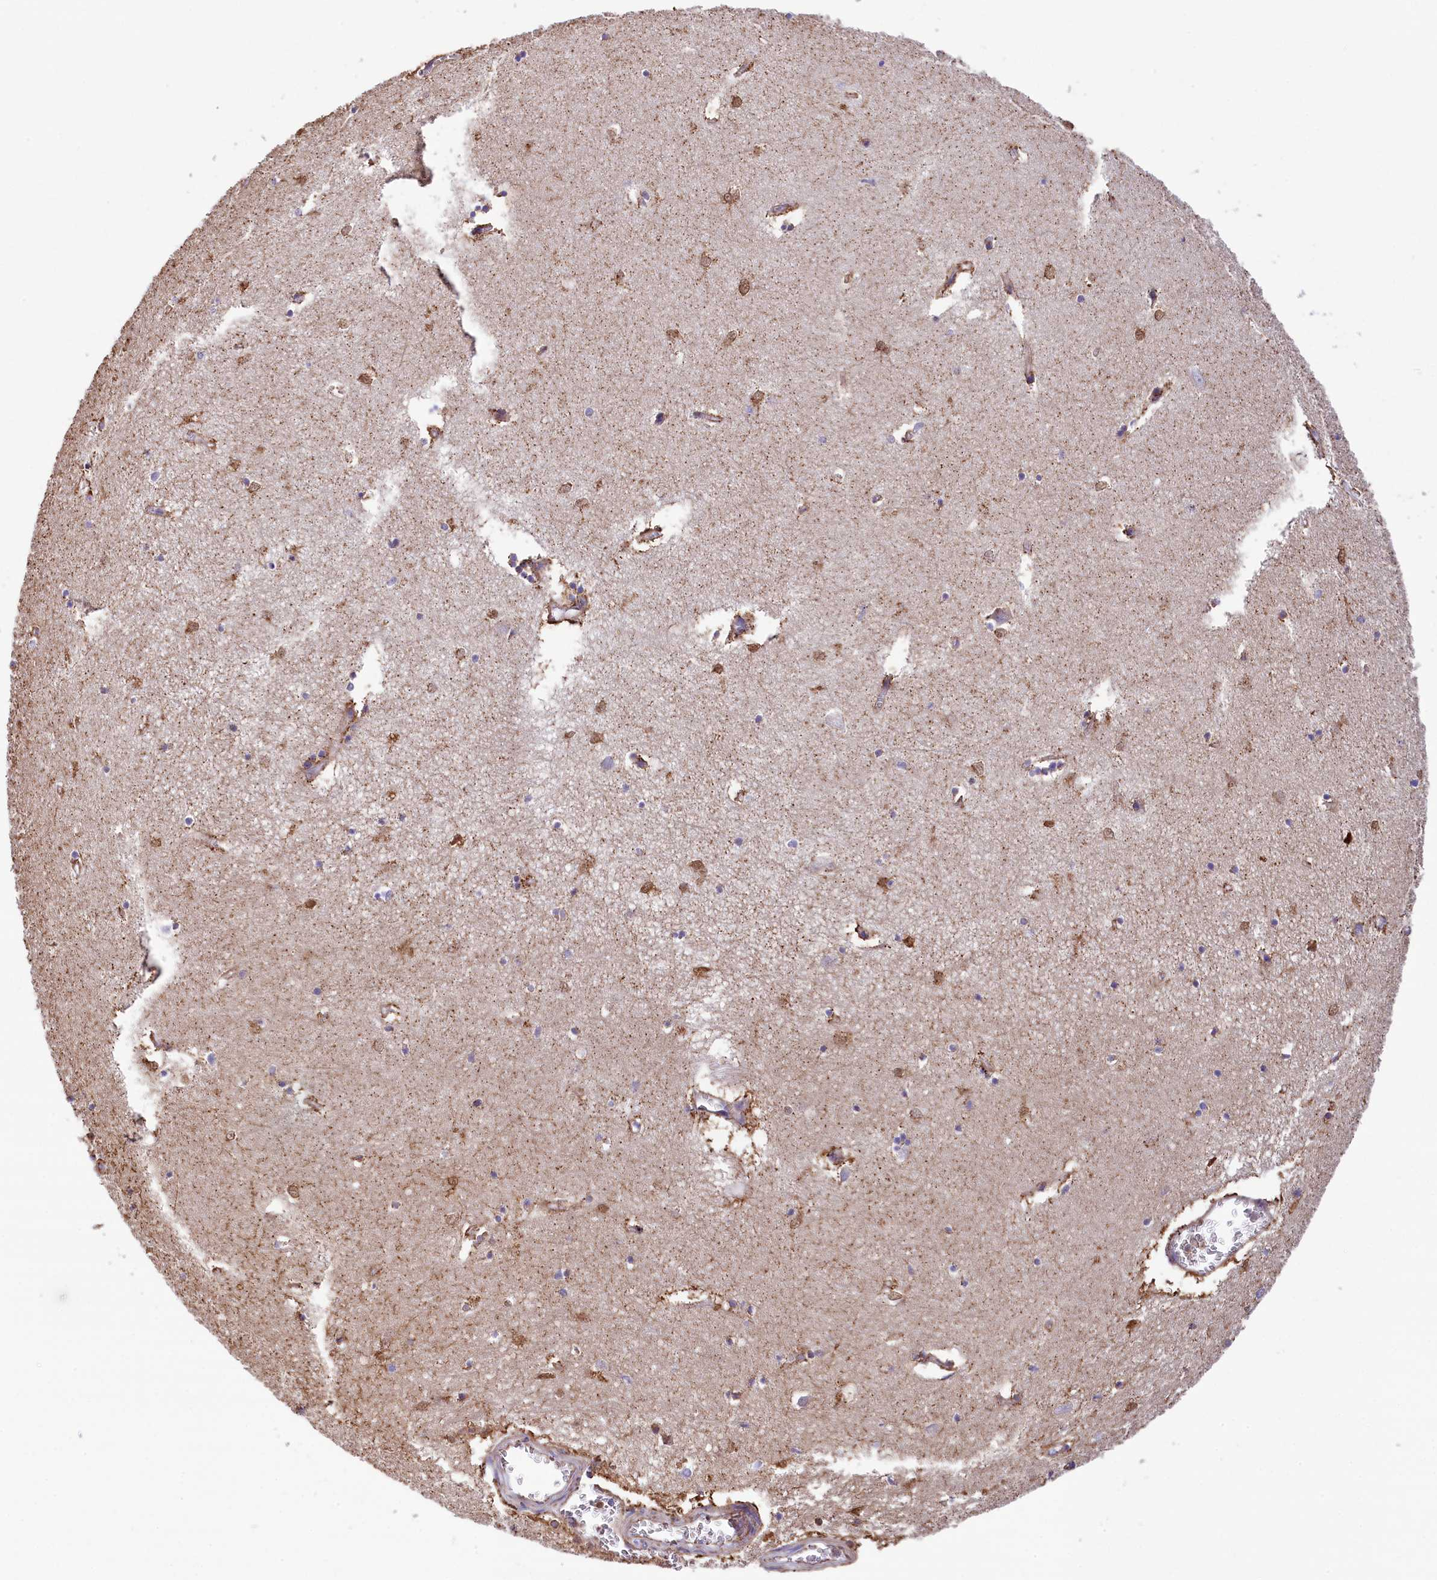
{"staining": {"intensity": "moderate", "quantity": "<25%", "location": "cytoplasmic/membranous,nuclear"}, "tissue": "hippocampus", "cell_type": "Glial cells", "image_type": "normal", "snomed": [{"axis": "morphology", "description": "Normal tissue, NOS"}, {"axis": "topography", "description": "Hippocampus"}], "caption": "IHC photomicrograph of unremarkable hippocampus: hippocampus stained using immunohistochemistry (IHC) reveals low levels of moderate protein expression localized specifically in the cytoplasmic/membranous,nuclear of glial cells, appearing as a cytoplasmic/membranous,nuclear brown color.", "gene": "GATB", "patient": {"sex": "female", "age": 64}}